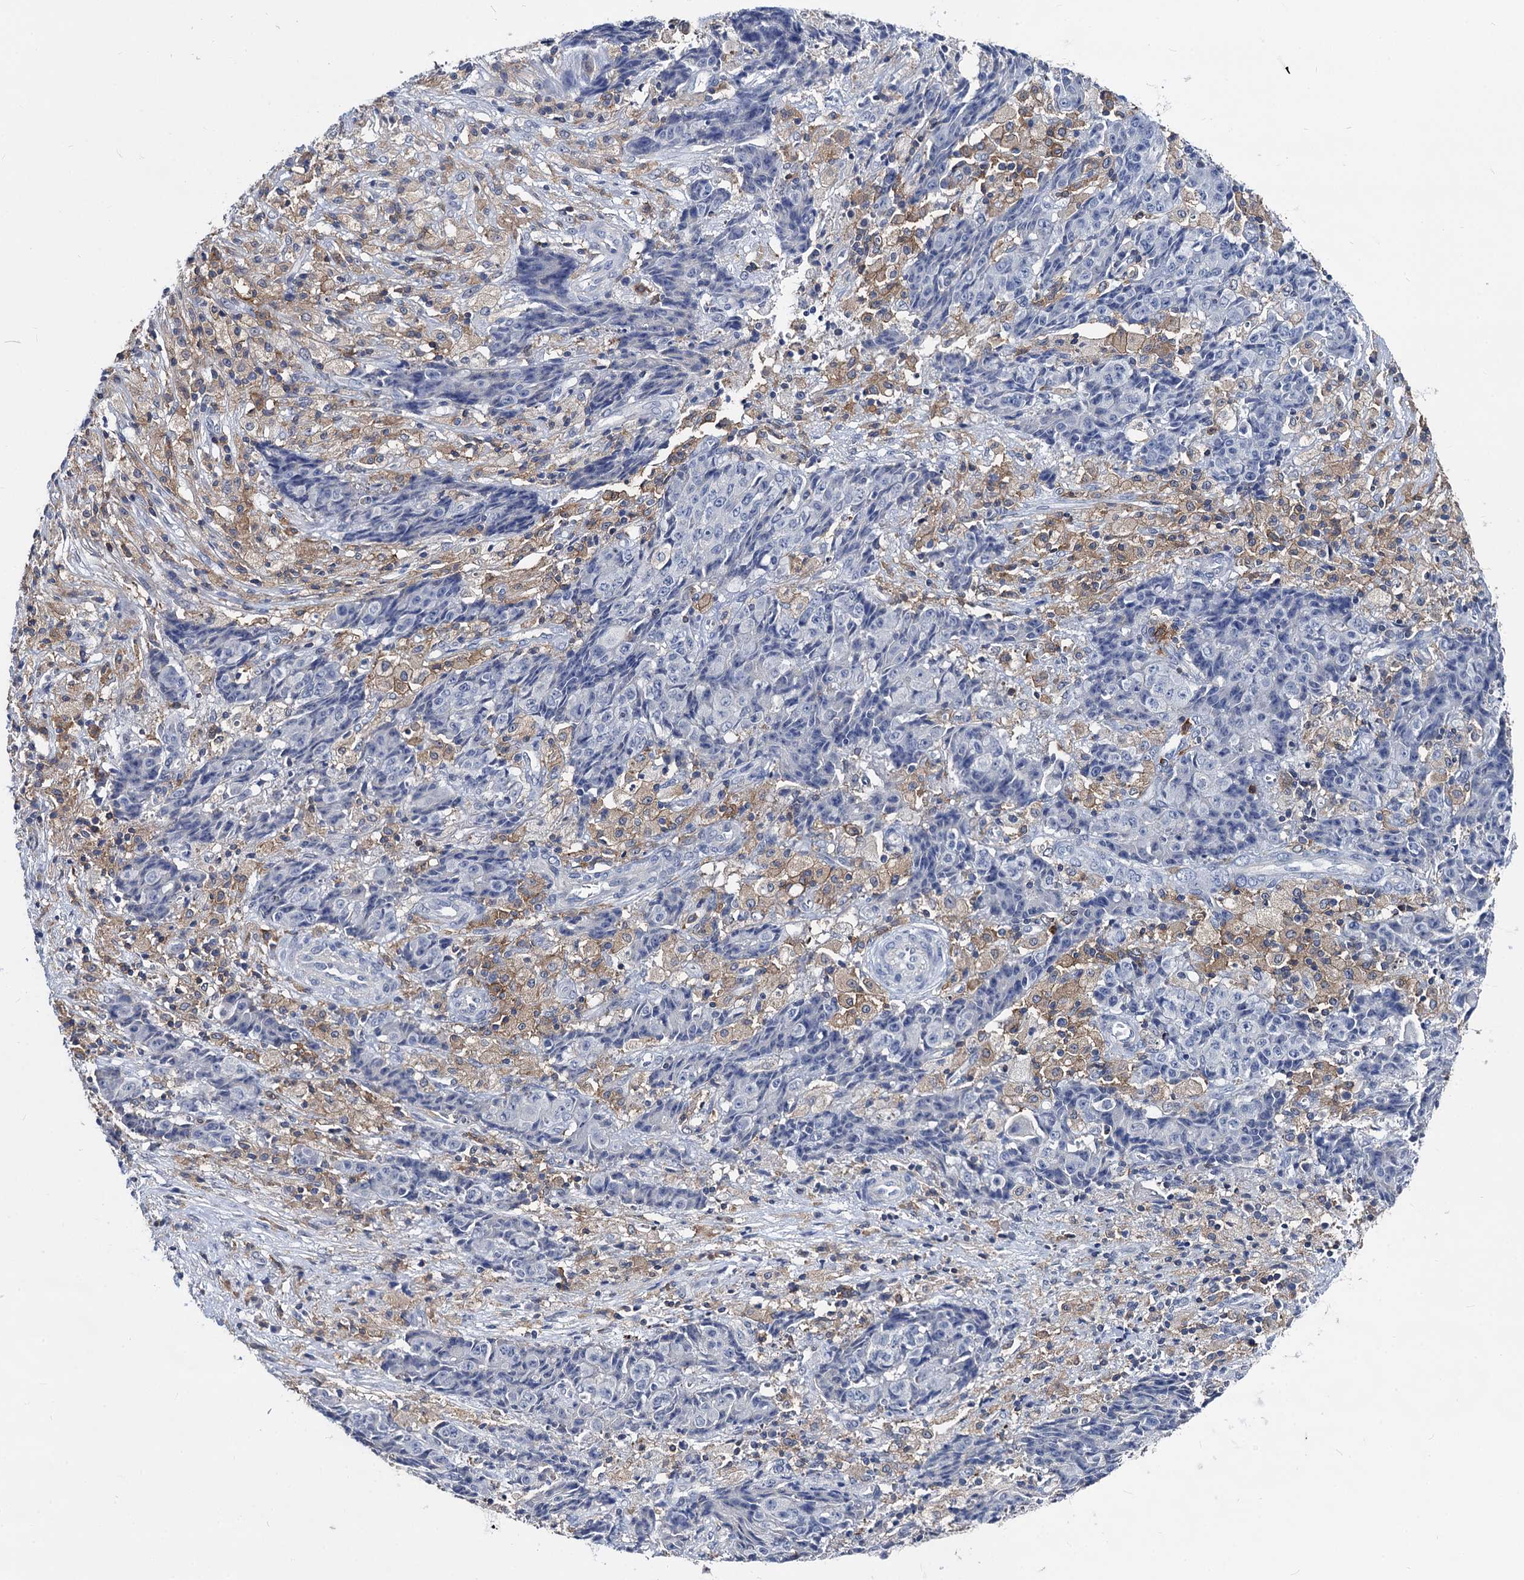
{"staining": {"intensity": "negative", "quantity": "none", "location": "none"}, "tissue": "ovarian cancer", "cell_type": "Tumor cells", "image_type": "cancer", "snomed": [{"axis": "morphology", "description": "Carcinoma, endometroid"}, {"axis": "topography", "description": "Ovary"}], "caption": "The image shows no staining of tumor cells in ovarian endometroid carcinoma.", "gene": "RHOG", "patient": {"sex": "female", "age": 42}}